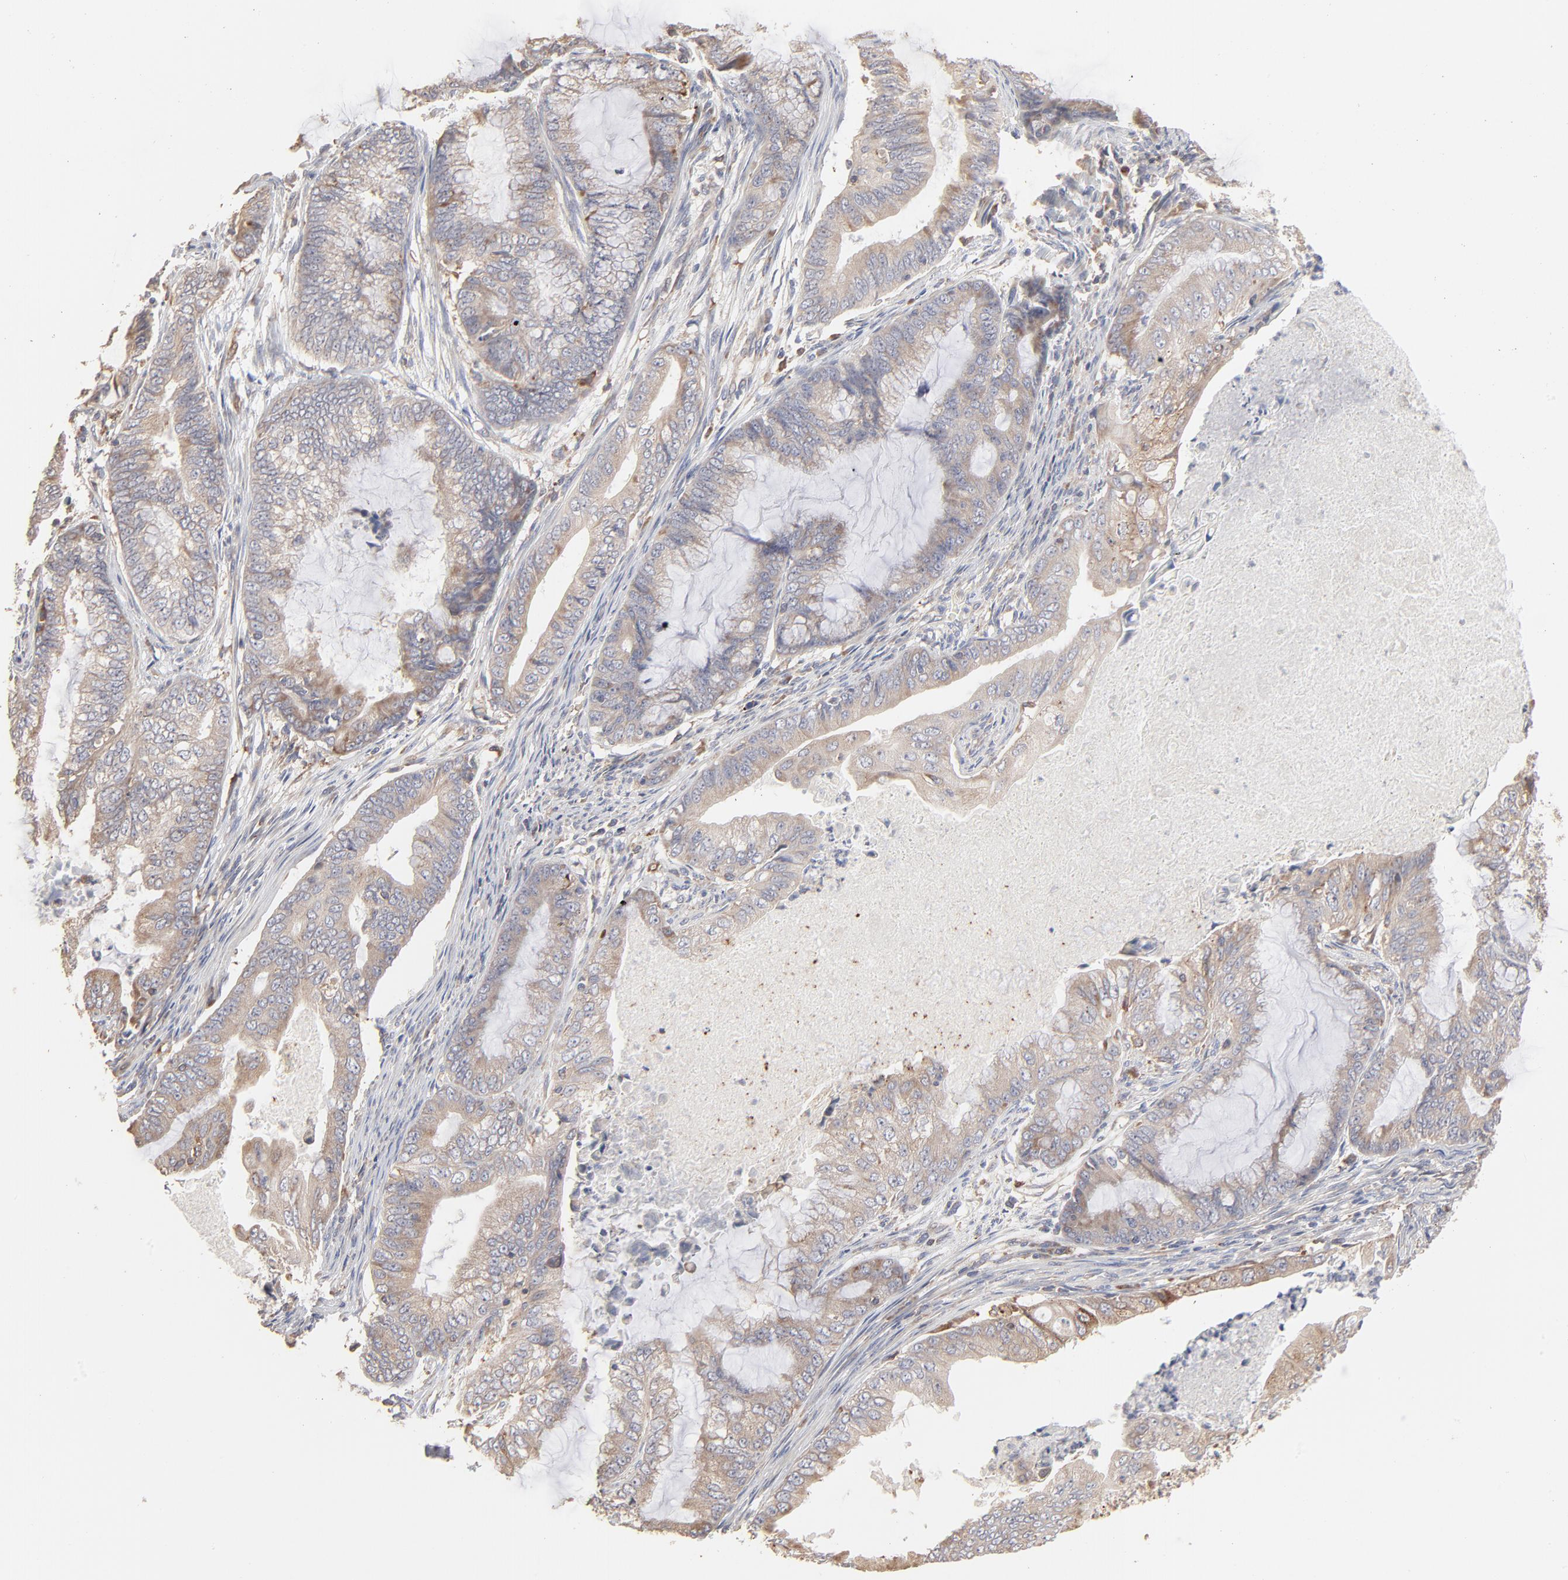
{"staining": {"intensity": "moderate", "quantity": "25%-75%", "location": "cytoplasmic/membranous"}, "tissue": "endometrial cancer", "cell_type": "Tumor cells", "image_type": "cancer", "snomed": [{"axis": "morphology", "description": "Adenocarcinoma, NOS"}, {"axis": "topography", "description": "Endometrium"}], "caption": "The immunohistochemical stain highlights moderate cytoplasmic/membranous staining in tumor cells of endometrial adenocarcinoma tissue. (DAB (3,3'-diaminobenzidine) IHC with brightfield microscopy, high magnification).", "gene": "RNF213", "patient": {"sex": "female", "age": 63}}